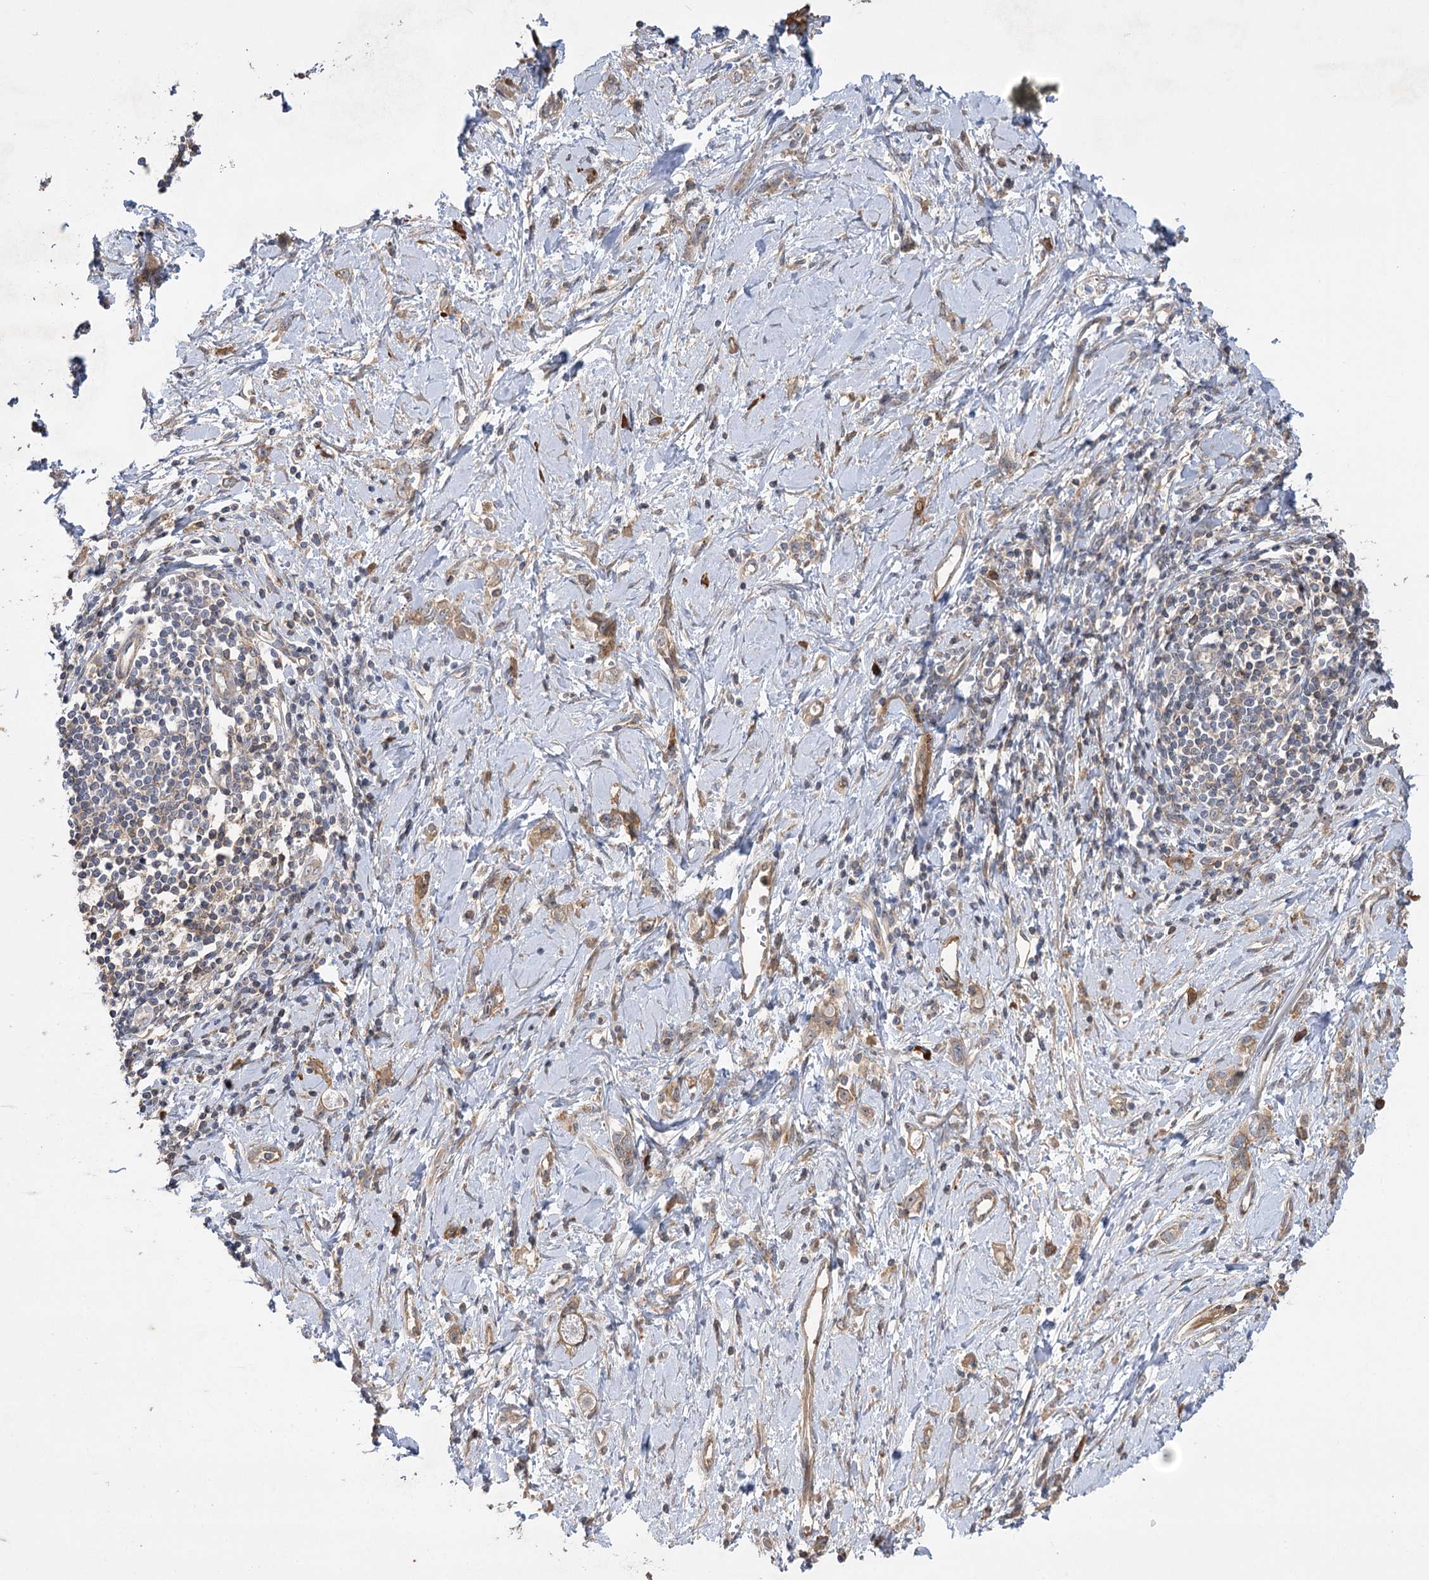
{"staining": {"intensity": "weak", "quantity": "25%-75%", "location": "cytoplasmic/membranous"}, "tissue": "stomach cancer", "cell_type": "Tumor cells", "image_type": "cancer", "snomed": [{"axis": "morphology", "description": "Adenocarcinoma, NOS"}, {"axis": "topography", "description": "Stomach"}], "caption": "Immunohistochemistry (IHC) image of neoplastic tissue: stomach cancer (adenocarcinoma) stained using immunohistochemistry reveals low levels of weak protein expression localized specifically in the cytoplasmic/membranous of tumor cells, appearing as a cytoplasmic/membranous brown color.", "gene": "KCNN2", "patient": {"sex": "female", "age": 76}}